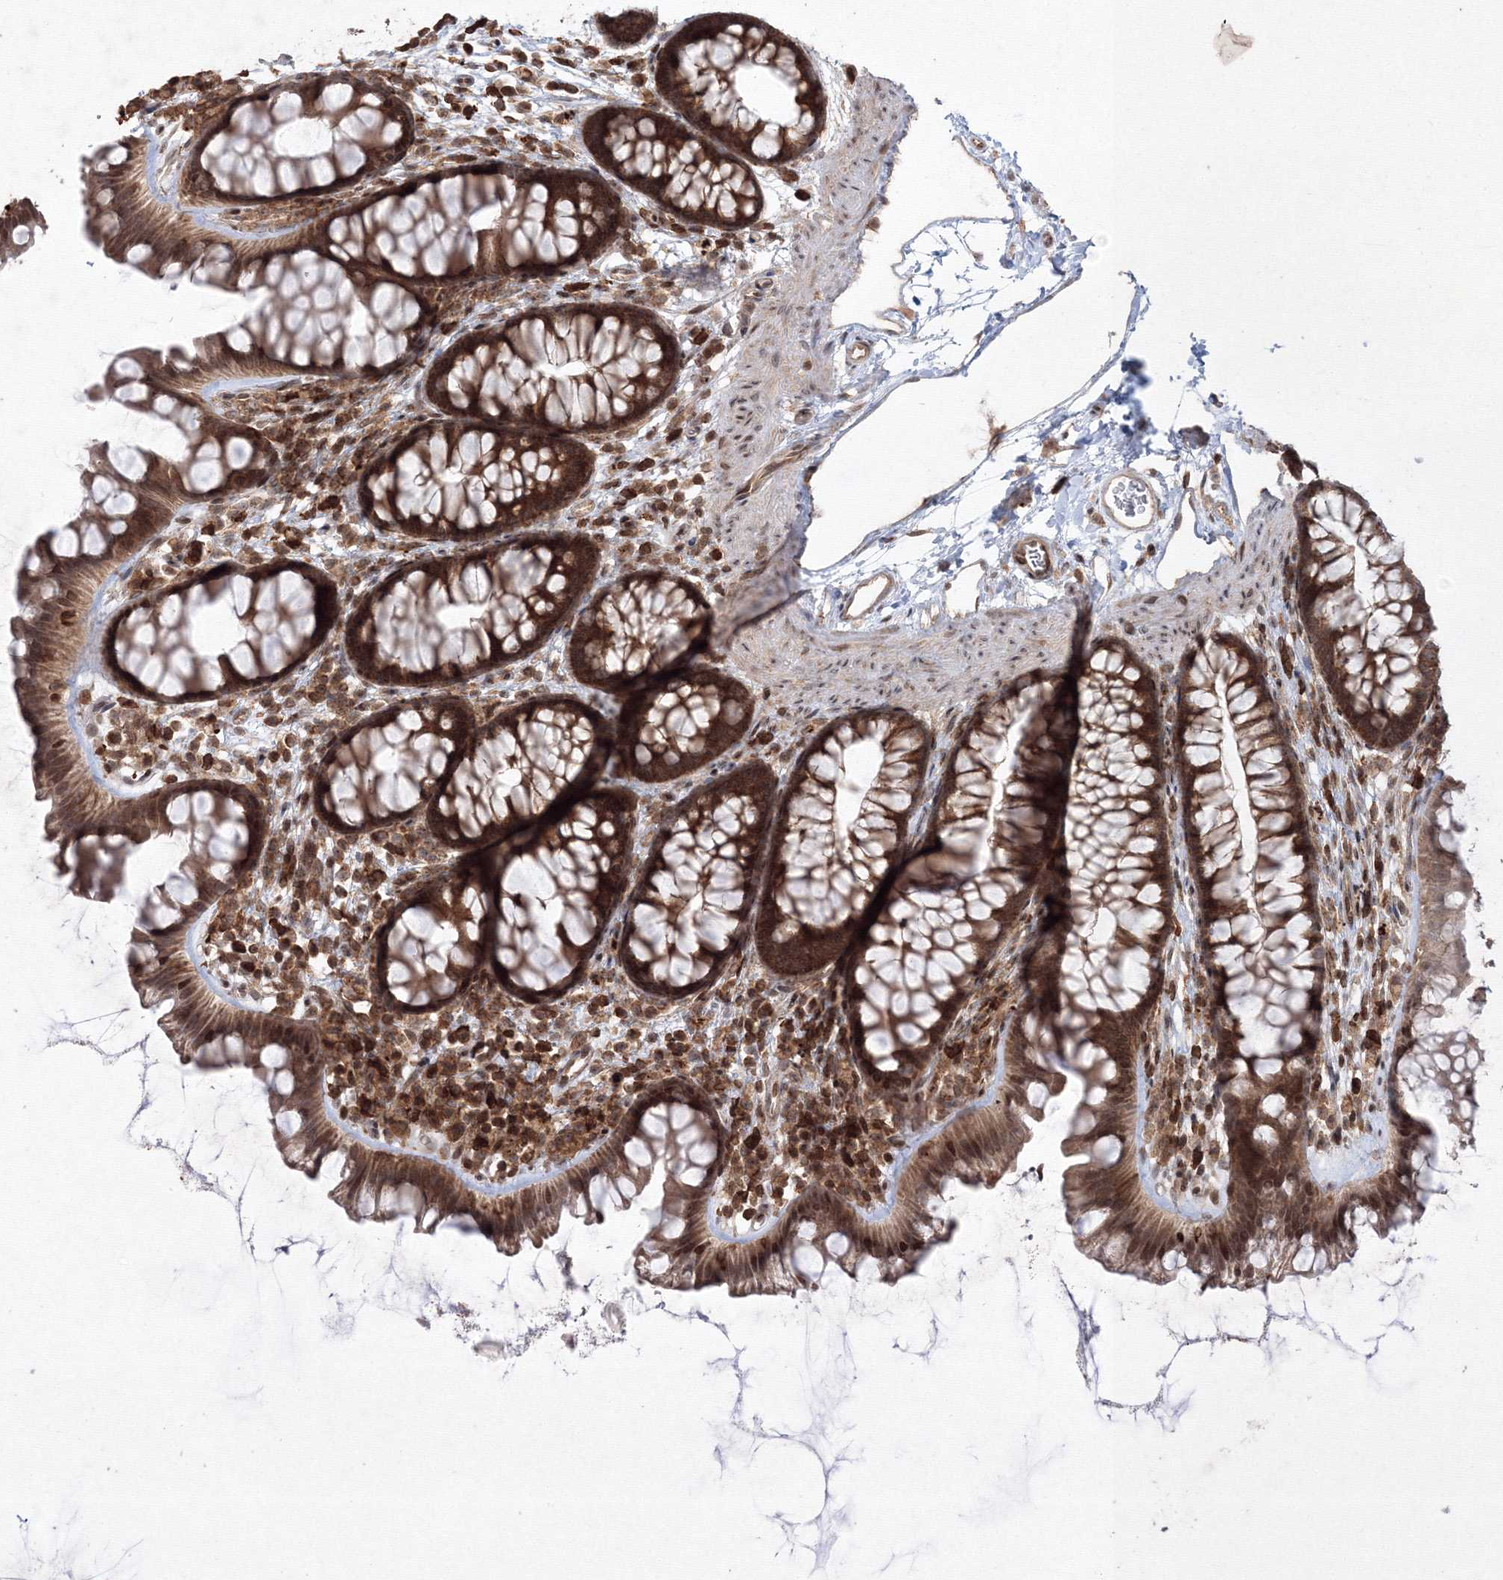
{"staining": {"intensity": "weak", "quantity": "25%-75%", "location": "cytoplasmic/membranous"}, "tissue": "colon", "cell_type": "Endothelial cells", "image_type": "normal", "snomed": [{"axis": "morphology", "description": "Normal tissue, NOS"}, {"axis": "topography", "description": "Colon"}], "caption": "This micrograph displays unremarkable colon stained with immunohistochemistry to label a protein in brown. The cytoplasmic/membranous of endothelial cells show weak positivity for the protein. Nuclei are counter-stained blue.", "gene": "MKRN2", "patient": {"sex": "female", "age": 62}}